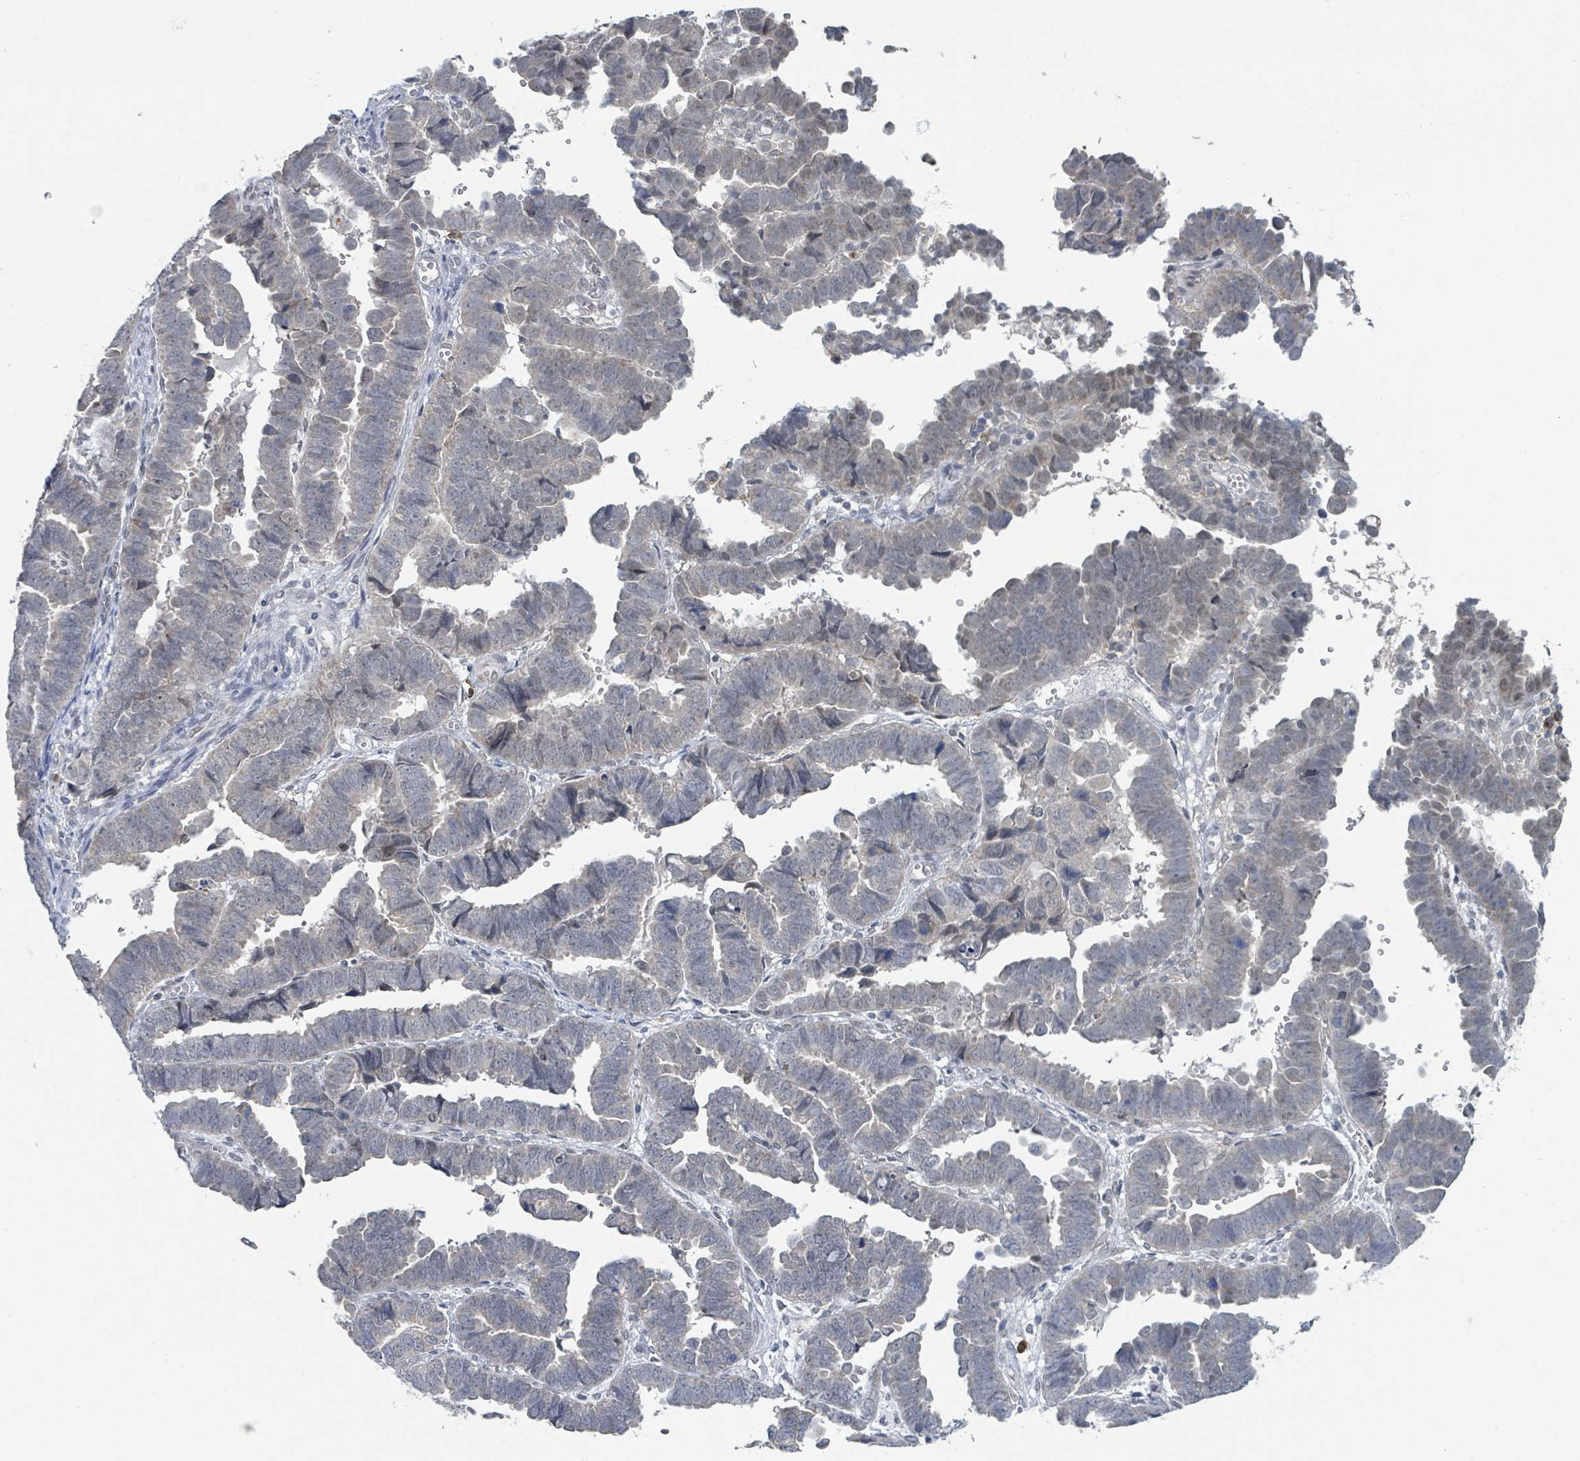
{"staining": {"intensity": "weak", "quantity": "<25%", "location": "cytoplasmic/membranous,nuclear"}, "tissue": "endometrial cancer", "cell_type": "Tumor cells", "image_type": "cancer", "snomed": [{"axis": "morphology", "description": "Adenocarcinoma, NOS"}, {"axis": "topography", "description": "Endometrium"}], "caption": "Protein analysis of endometrial cancer reveals no significant staining in tumor cells. (Stains: DAB (3,3'-diaminobenzidine) IHC with hematoxylin counter stain, Microscopy: brightfield microscopy at high magnification).", "gene": "ANKRD55", "patient": {"sex": "female", "age": 75}}